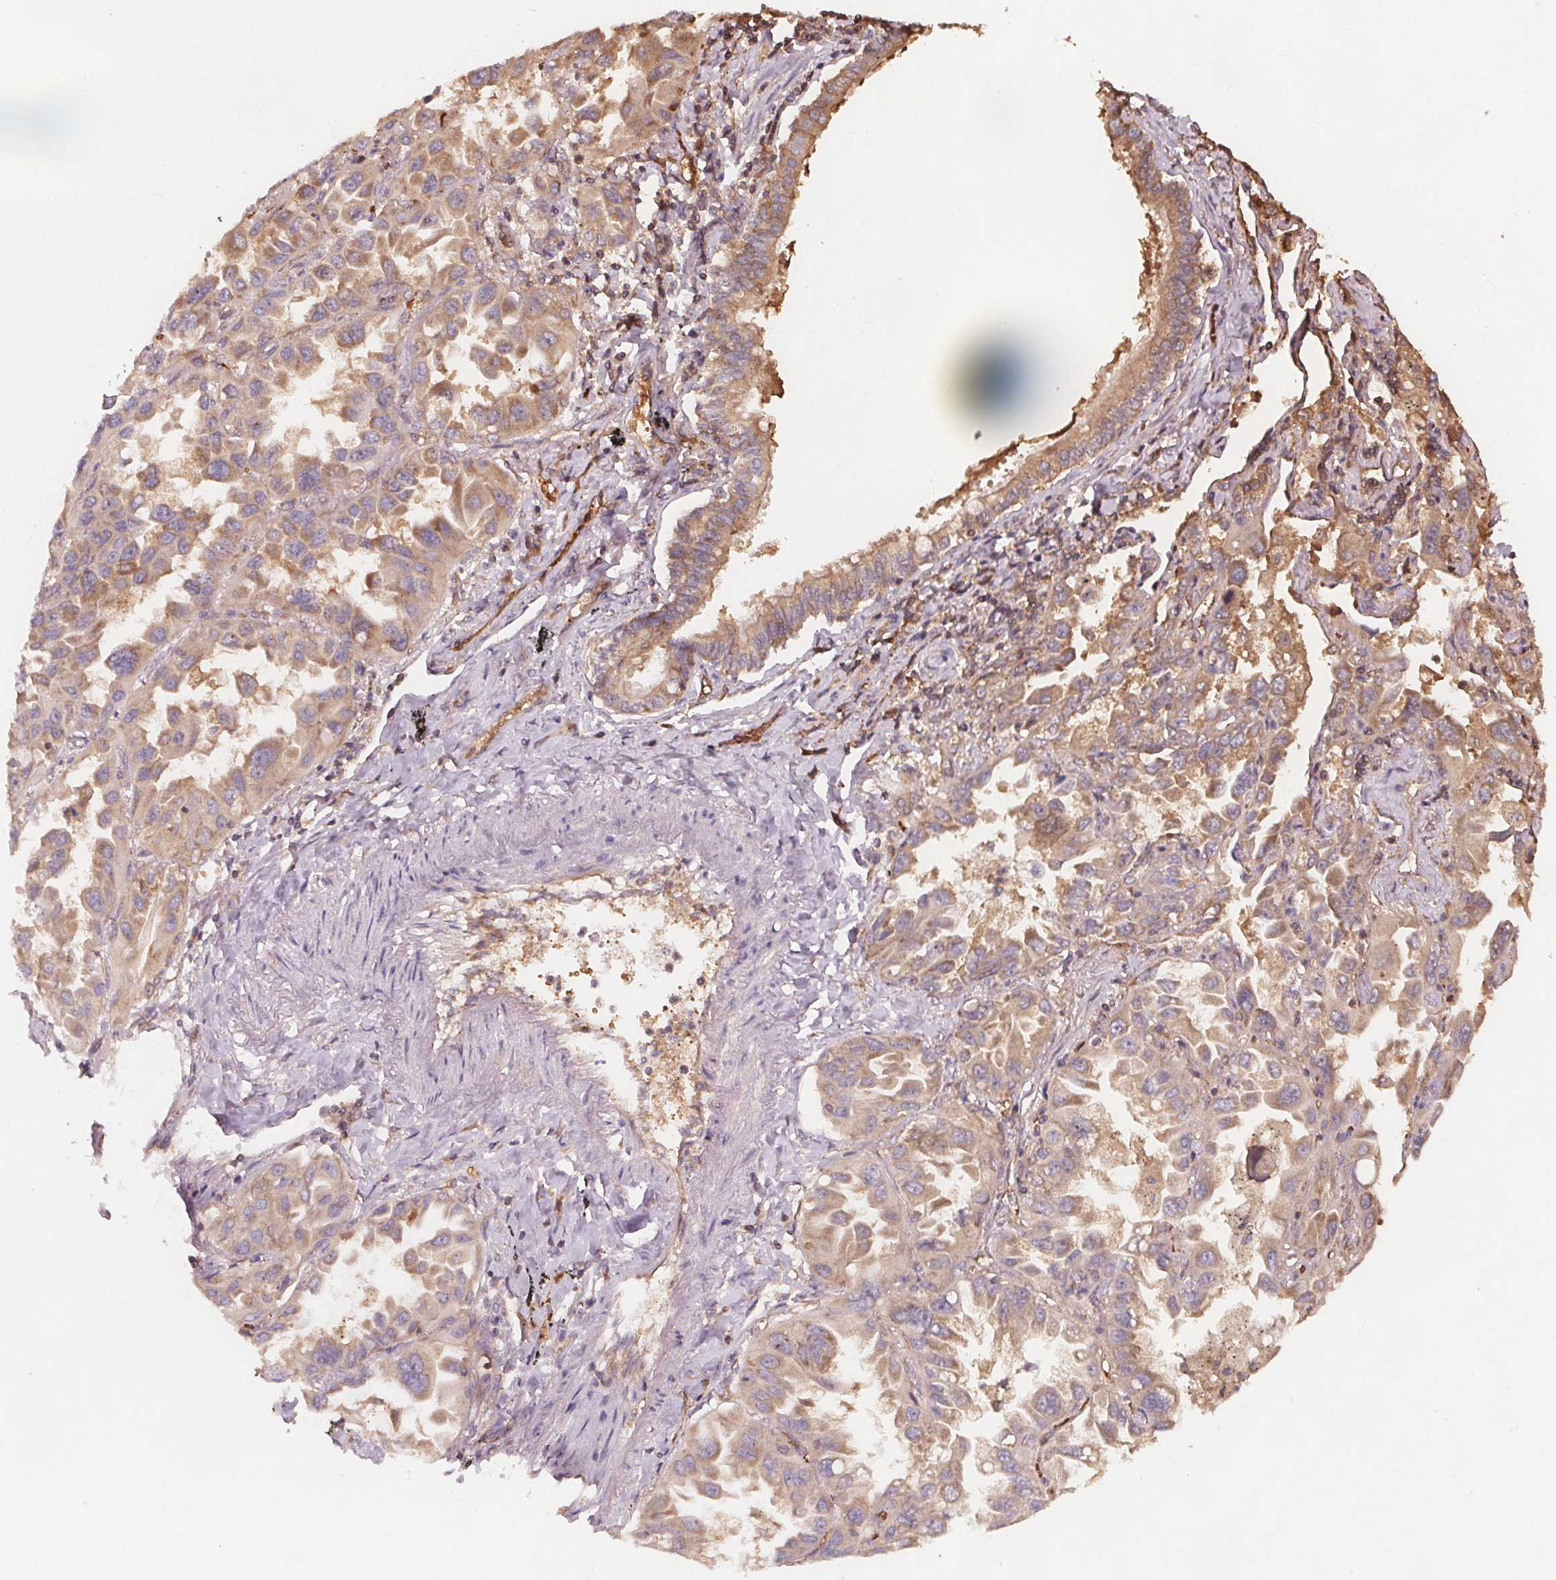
{"staining": {"intensity": "moderate", "quantity": ">75%", "location": "cytoplasmic/membranous"}, "tissue": "lung cancer", "cell_type": "Tumor cells", "image_type": "cancer", "snomed": [{"axis": "morphology", "description": "Adenocarcinoma, NOS"}, {"axis": "topography", "description": "Lung"}], "caption": "Protein analysis of adenocarcinoma (lung) tissue shows moderate cytoplasmic/membranous positivity in approximately >75% of tumor cells. (IHC, brightfield microscopy, high magnification).", "gene": "EIF3D", "patient": {"sex": "male", "age": 64}}